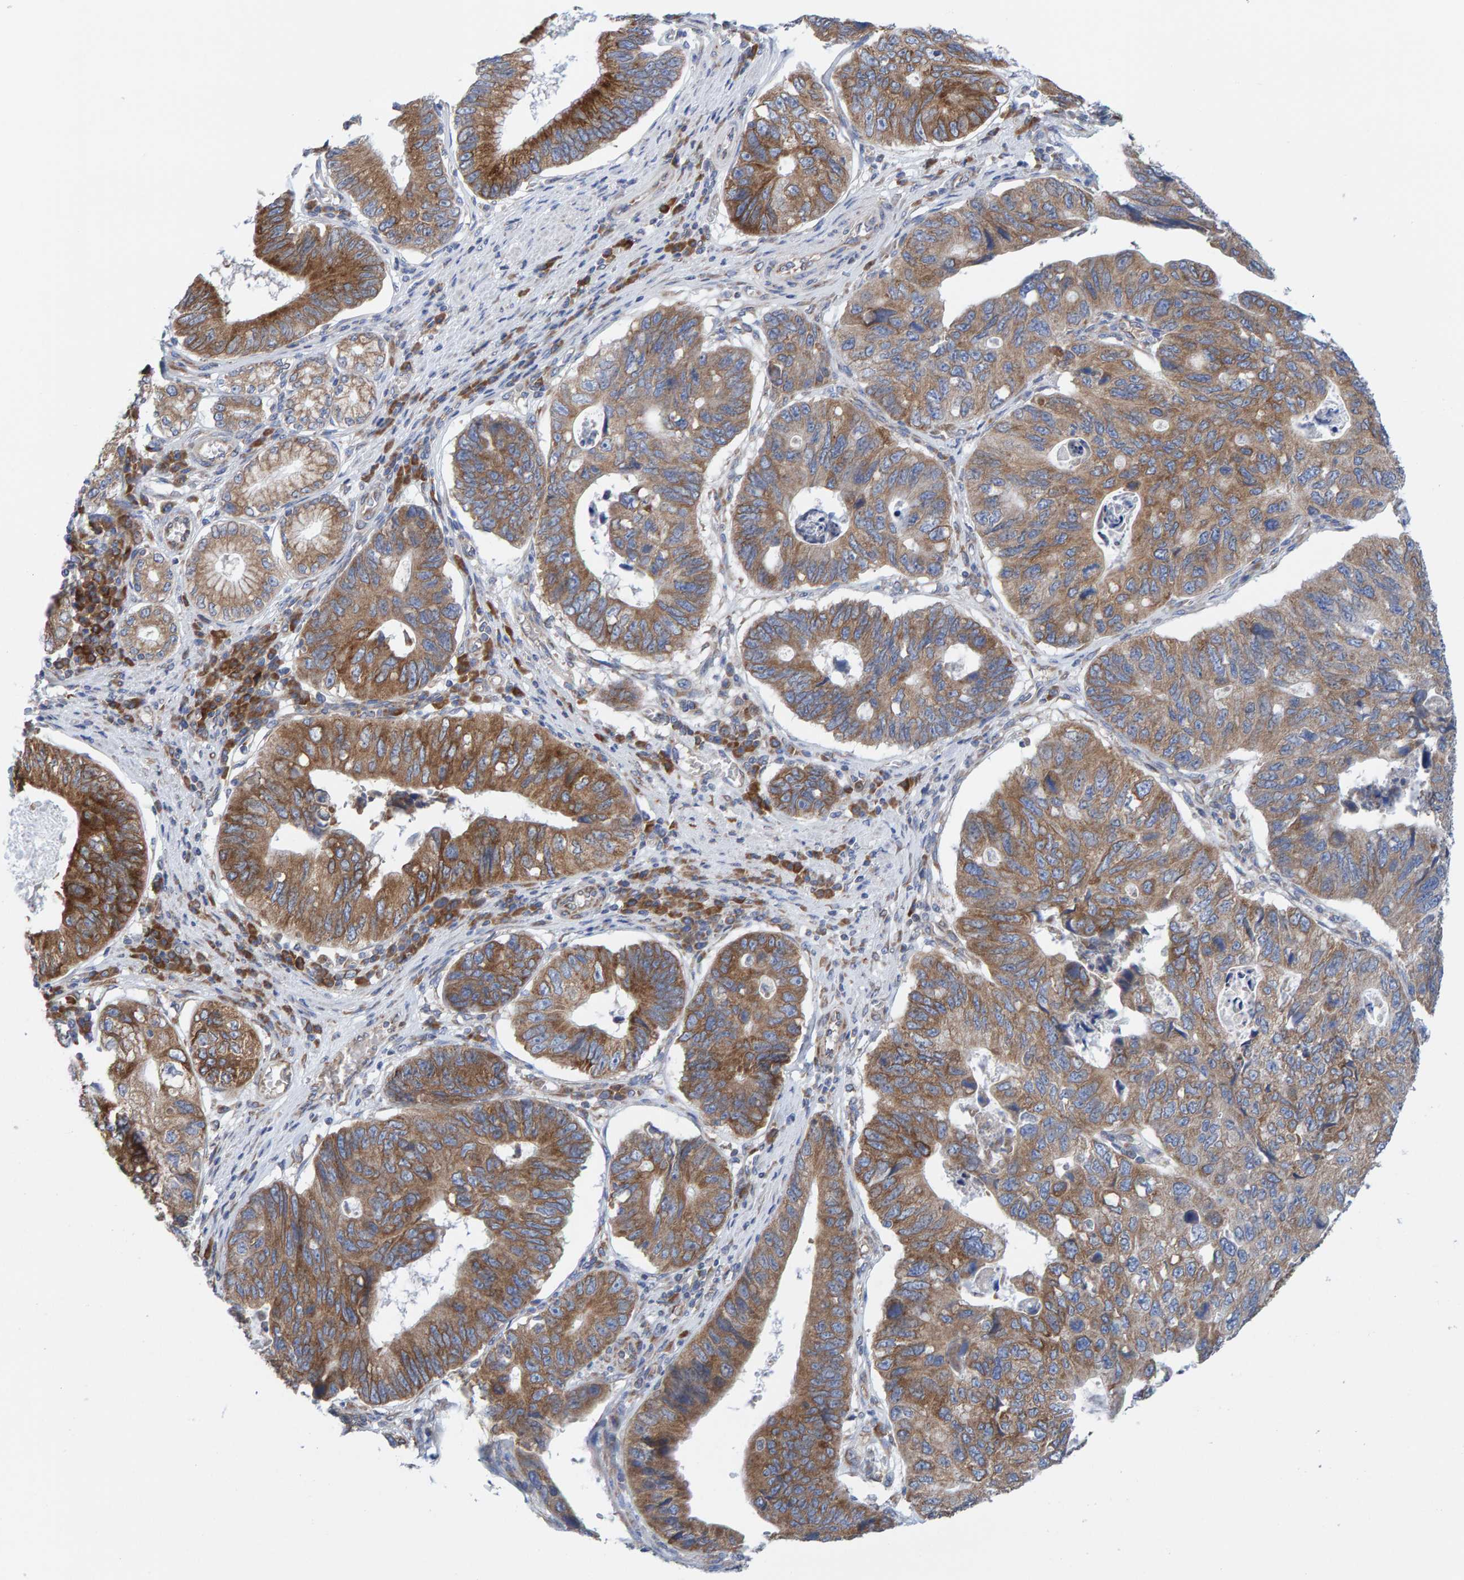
{"staining": {"intensity": "moderate", "quantity": ">75%", "location": "cytoplasmic/membranous"}, "tissue": "stomach cancer", "cell_type": "Tumor cells", "image_type": "cancer", "snomed": [{"axis": "morphology", "description": "Adenocarcinoma, NOS"}, {"axis": "topography", "description": "Stomach"}], "caption": "A brown stain labels moderate cytoplasmic/membranous staining of a protein in stomach adenocarcinoma tumor cells.", "gene": "CDK5RAP3", "patient": {"sex": "male", "age": 59}}